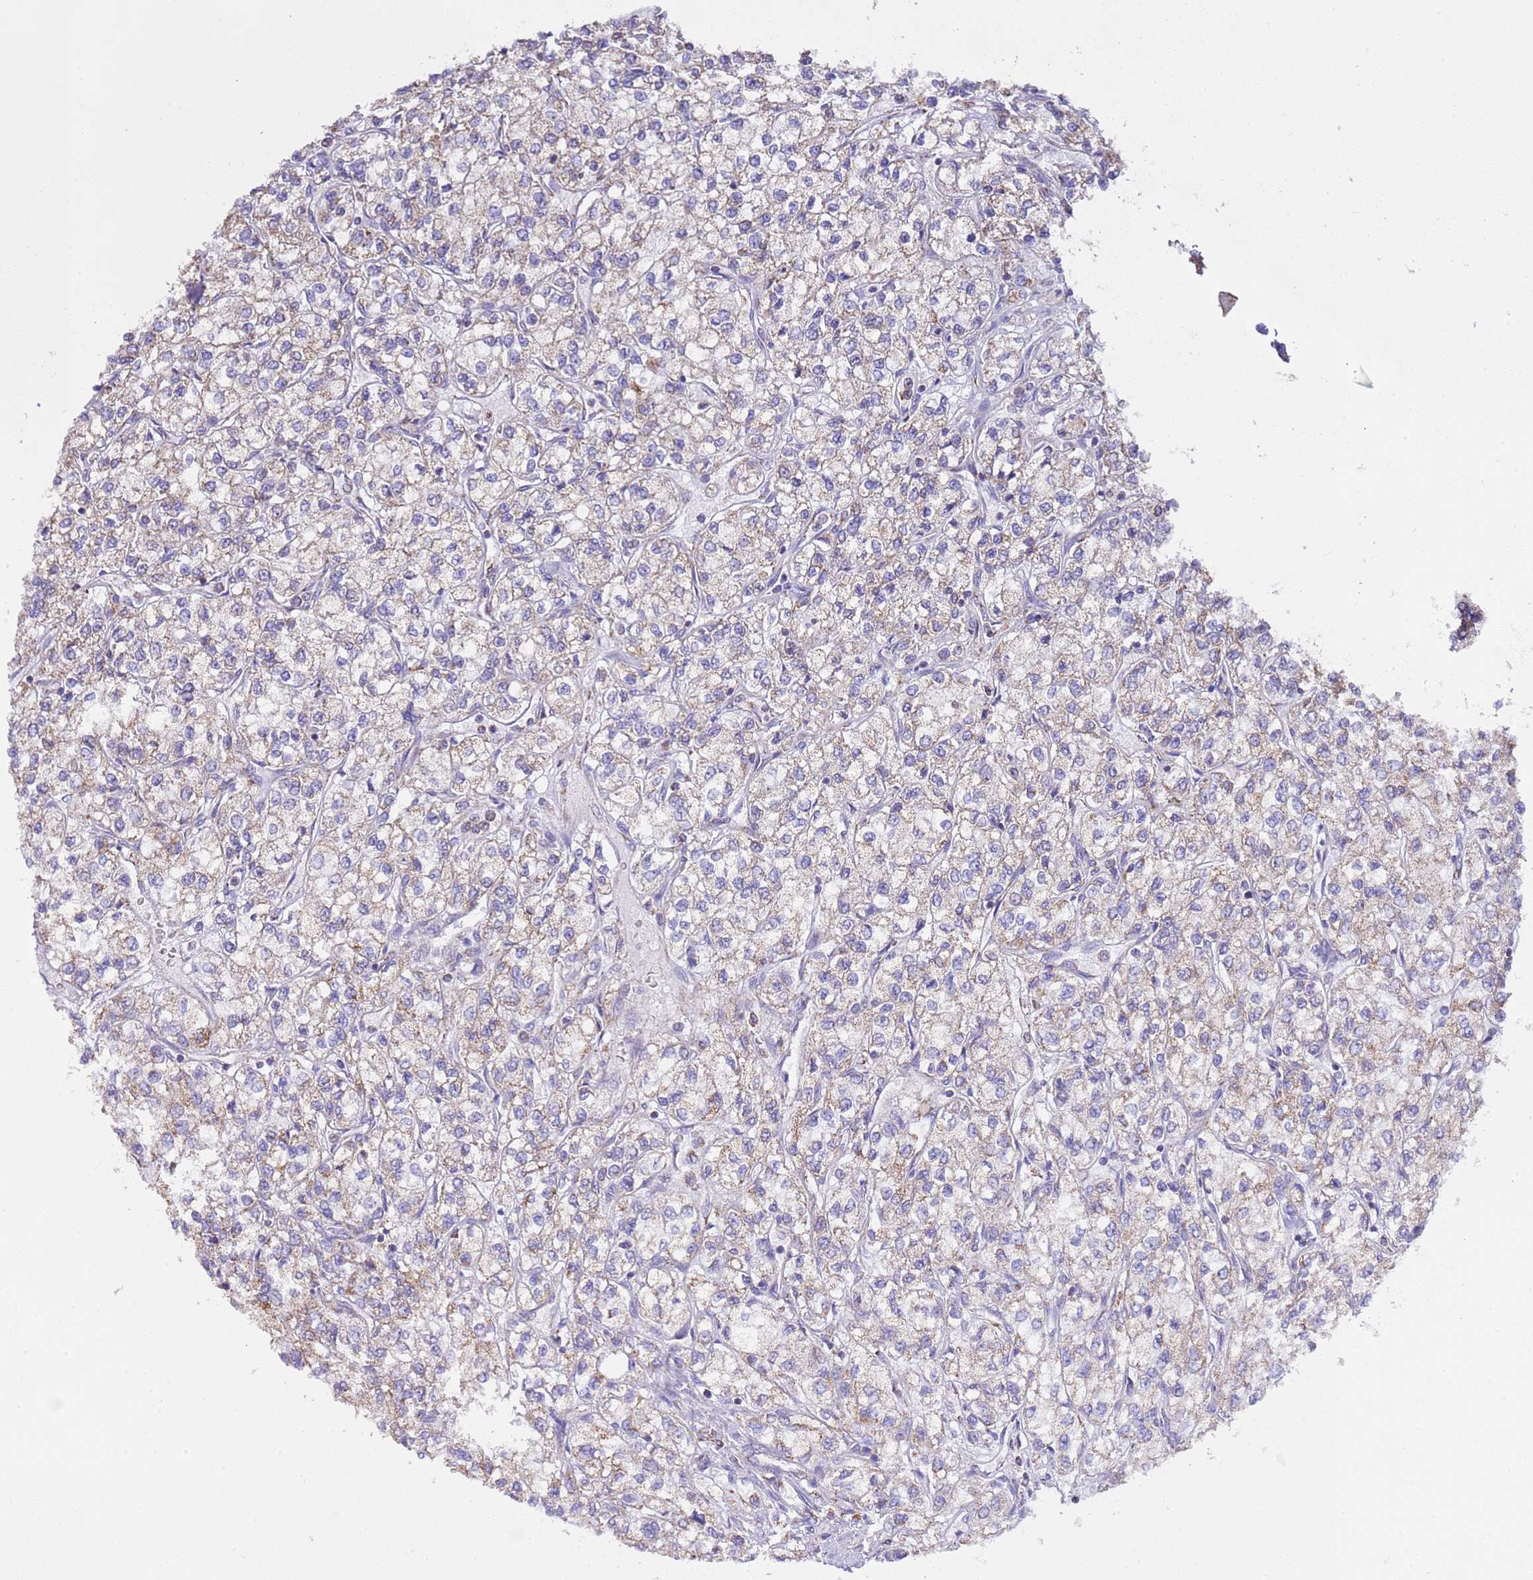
{"staining": {"intensity": "weak", "quantity": "25%-75%", "location": "cytoplasmic/membranous"}, "tissue": "renal cancer", "cell_type": "Tumor cells", "image_type": "cancer", "snomed": [{"axis": "morphology", "description": "Adenocarcinoma, NOS"}, {"axis": "topography", "description": "Kidney"}], "caption": "IHC staining of renal cancer (adenocarcinoma), which demonstrates low levels of weak cytoplasmic/membranous positivity in approximately 25%-75% of tumor cells indicating weak cytoplasmic/membranous protein positivity. The staining was performed using DAB (3,3'-diaminobenzidine) (brown) for protein detection and nuclei were counterstained in hematoxylin (blue).", "gene": "TEKTIP1", "patient": {"sex": "male", "age": 80}}